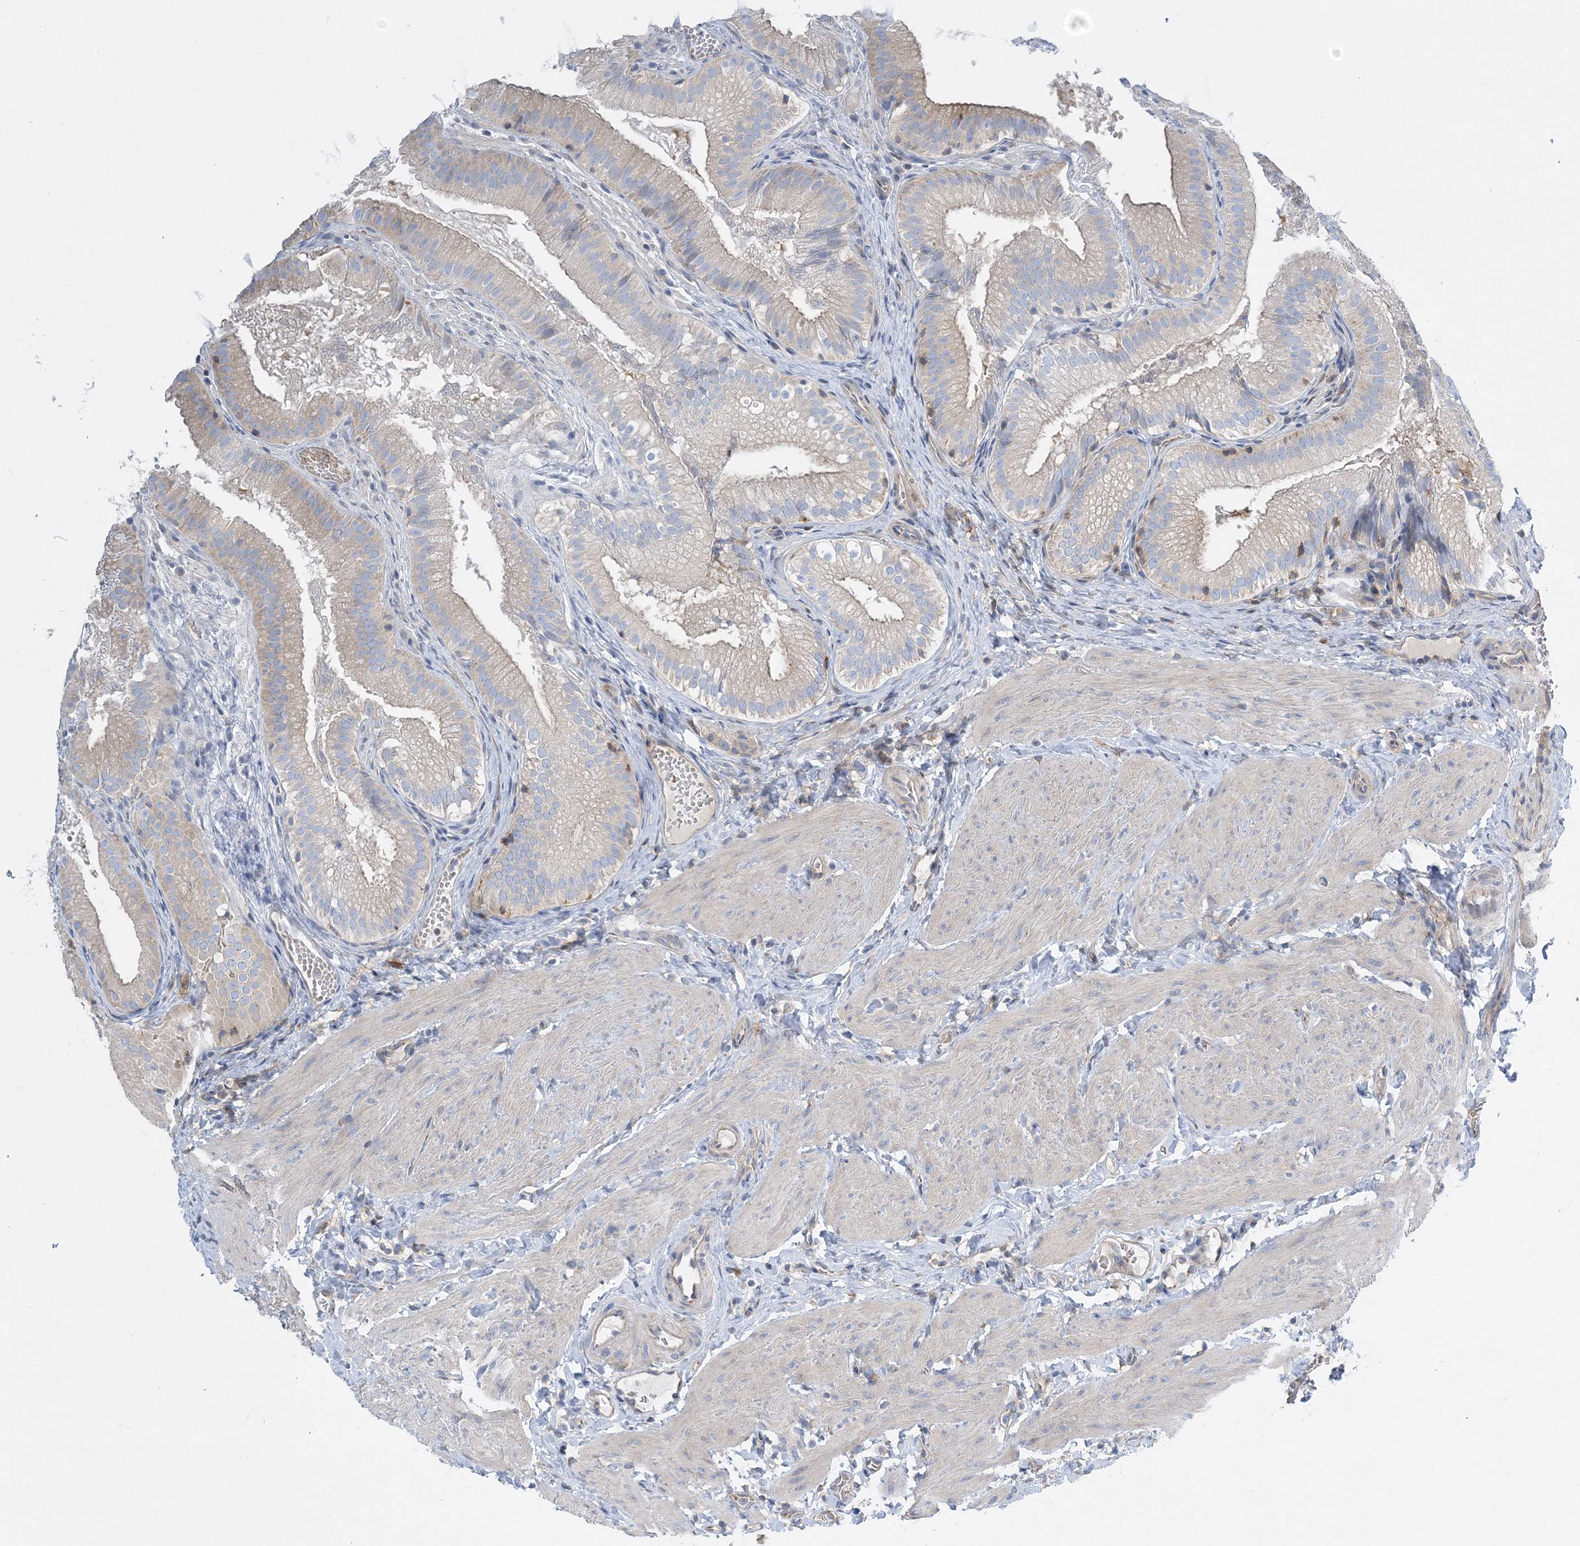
{"staining": {"intensity": "moderate", "quantity": "<25%", "location": "cytoplasmic/membranous"}, "tissue": "gallbladder", "cell_type": "Glandular cells", "image_type": "normal", "snomed": [{"axis": "morphology", "description": "Normal tissue, NOS"}, {"axis": "topography", "description": "Gallbladder"}], "caption": "Gallbladder stained for a protein (brown) demonstrates moderate cytoplasmic/membranous positive staining in approximately <25% of glandular cells.", "gene": "FAM114A2", "patient": {"sex": "female", "age": 30}}